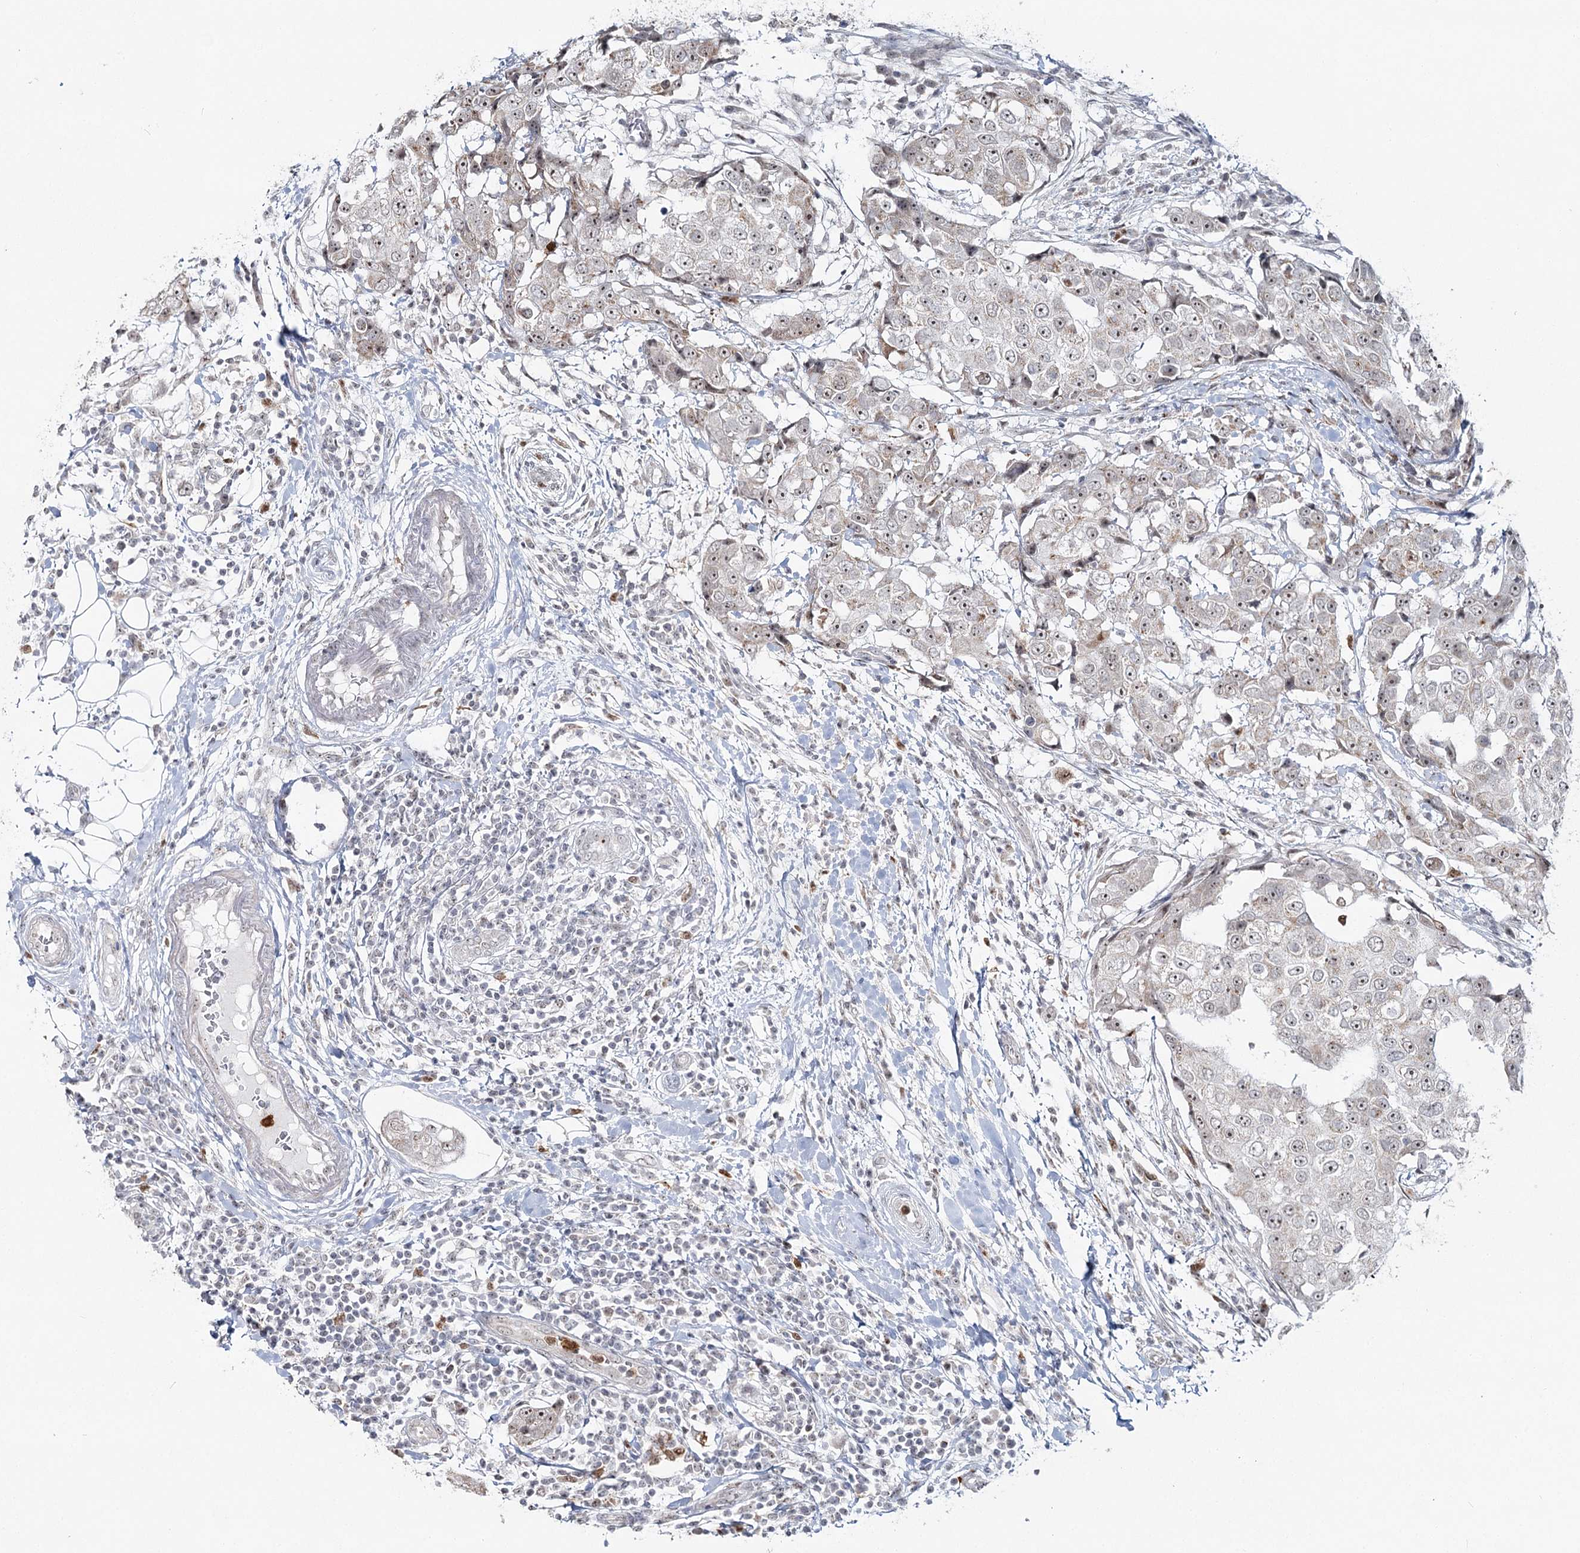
{"staining": {"intensity": "weak", "quantity": "25%-75%", "location": "cytoplasmic/membranous,nuclear"}, "tissue": "breast cancer", "cell_type": "Tumor cells", "image_type": "cancer", "snomed": [{"axis": "morphology", "description": "Duct carcinoma"}, {"axis": "topography", "description": "Breast"}], "caption": "A histopathology image of breast intraductal carcinoma stained for a protein exhibits weak cytoplasmic/membranous and nuclear brown staining in tumor cells.", "gene": "ATAD1", "patient": {"sex": "female", "age": 27}}